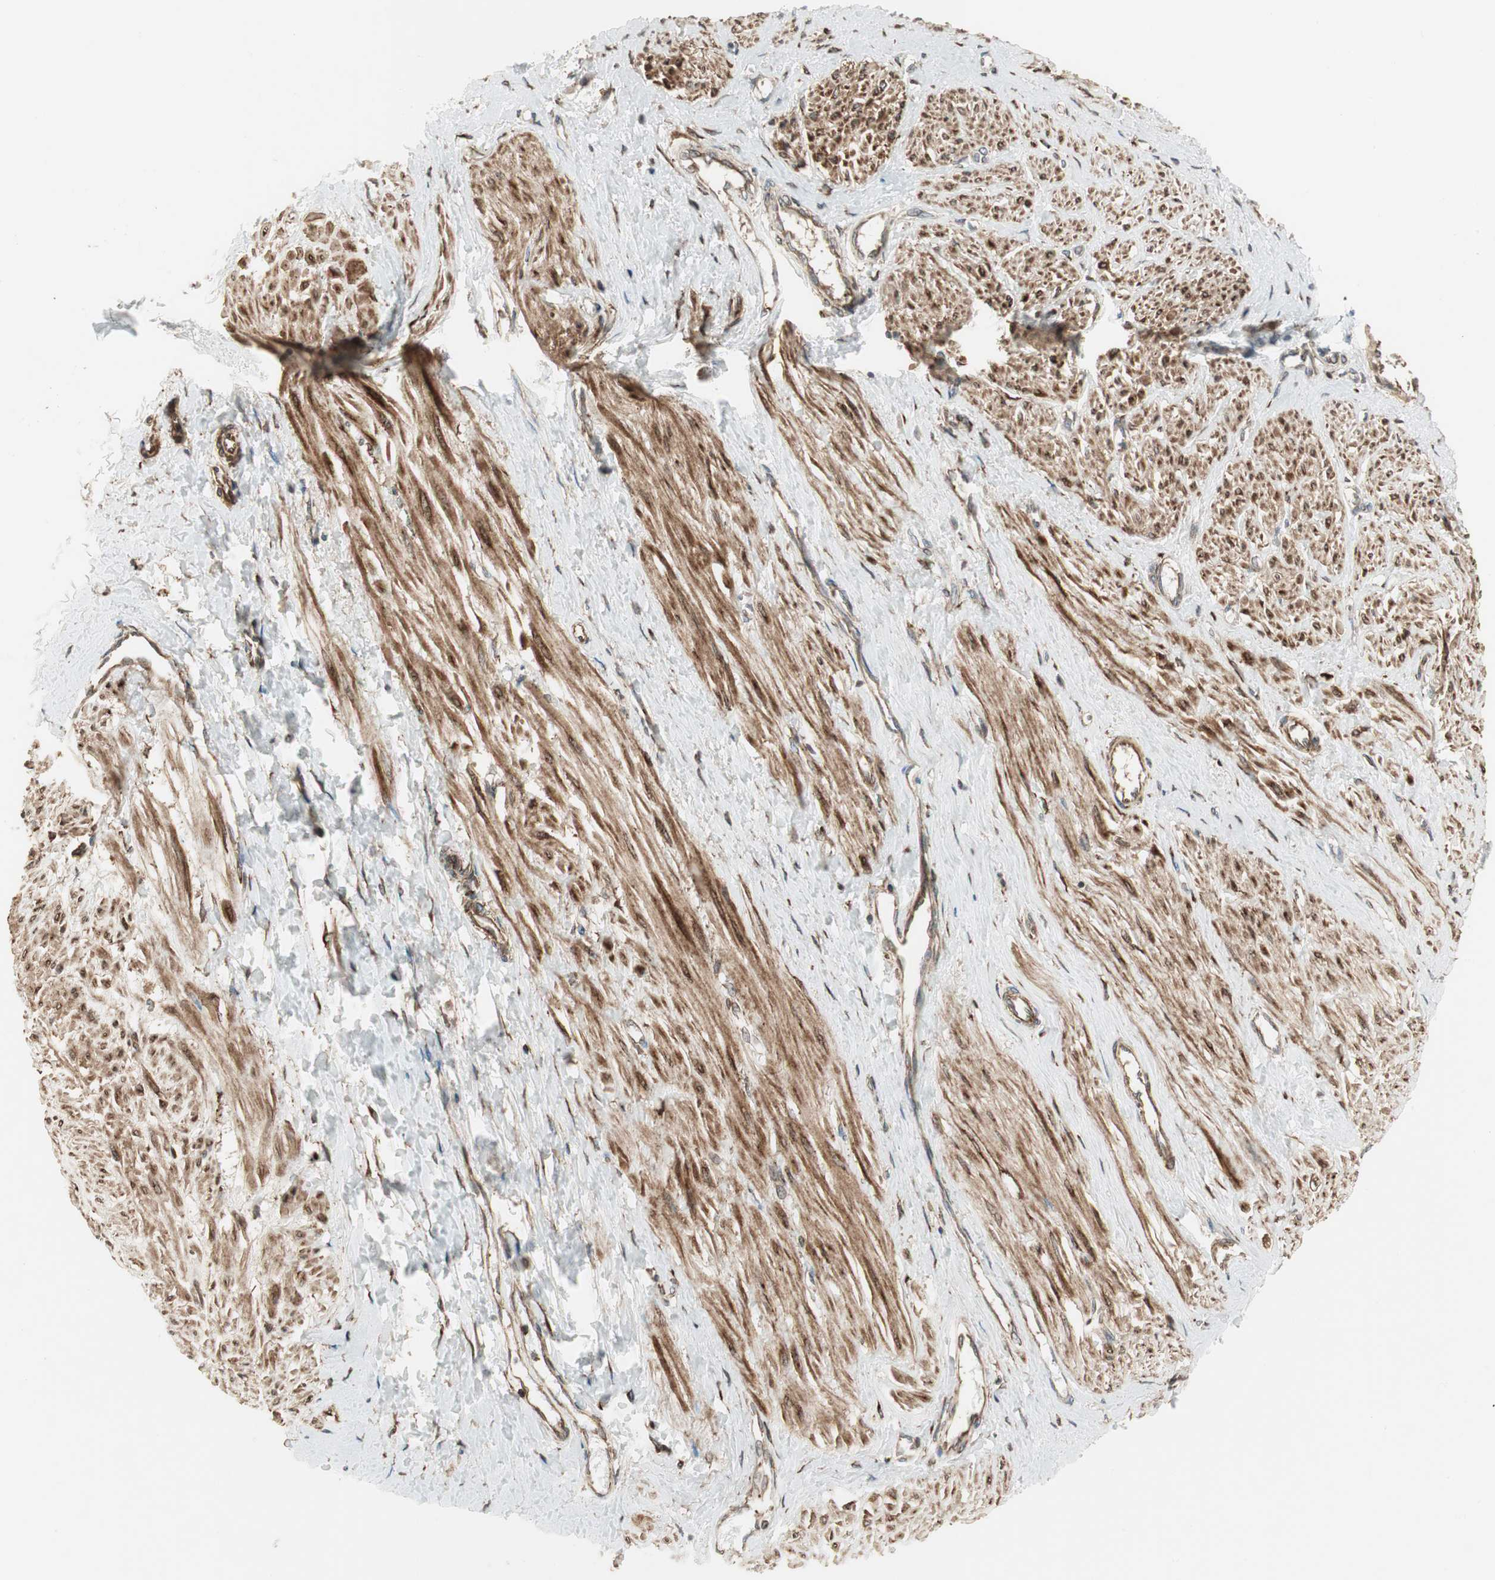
{"staining": {"intensity": "moderate", "quantity": ">75%", "location": "cytoplasmic/membranous"}, "tissue": "smooth muscle", "cell_type": "Smooth muscle cells", "image_type": "normal", "snomed": [{"axis": "morphology", "description": "Normal tissue, NOS"}, {"axis": "topography", "description": "Smooth muscle"}, {"axis": "topography", "description": "Uterus"}], "caption": "This photomicrograph demonstrates immunohistochemistry (IHC) staining of benign human smooth muscle, with medium moderate cytoplasmic/membranous expression in about >75% of smooth muscle cells.", "gene": "PRKG1", "patient": {"sex": "female", "age": 39}}